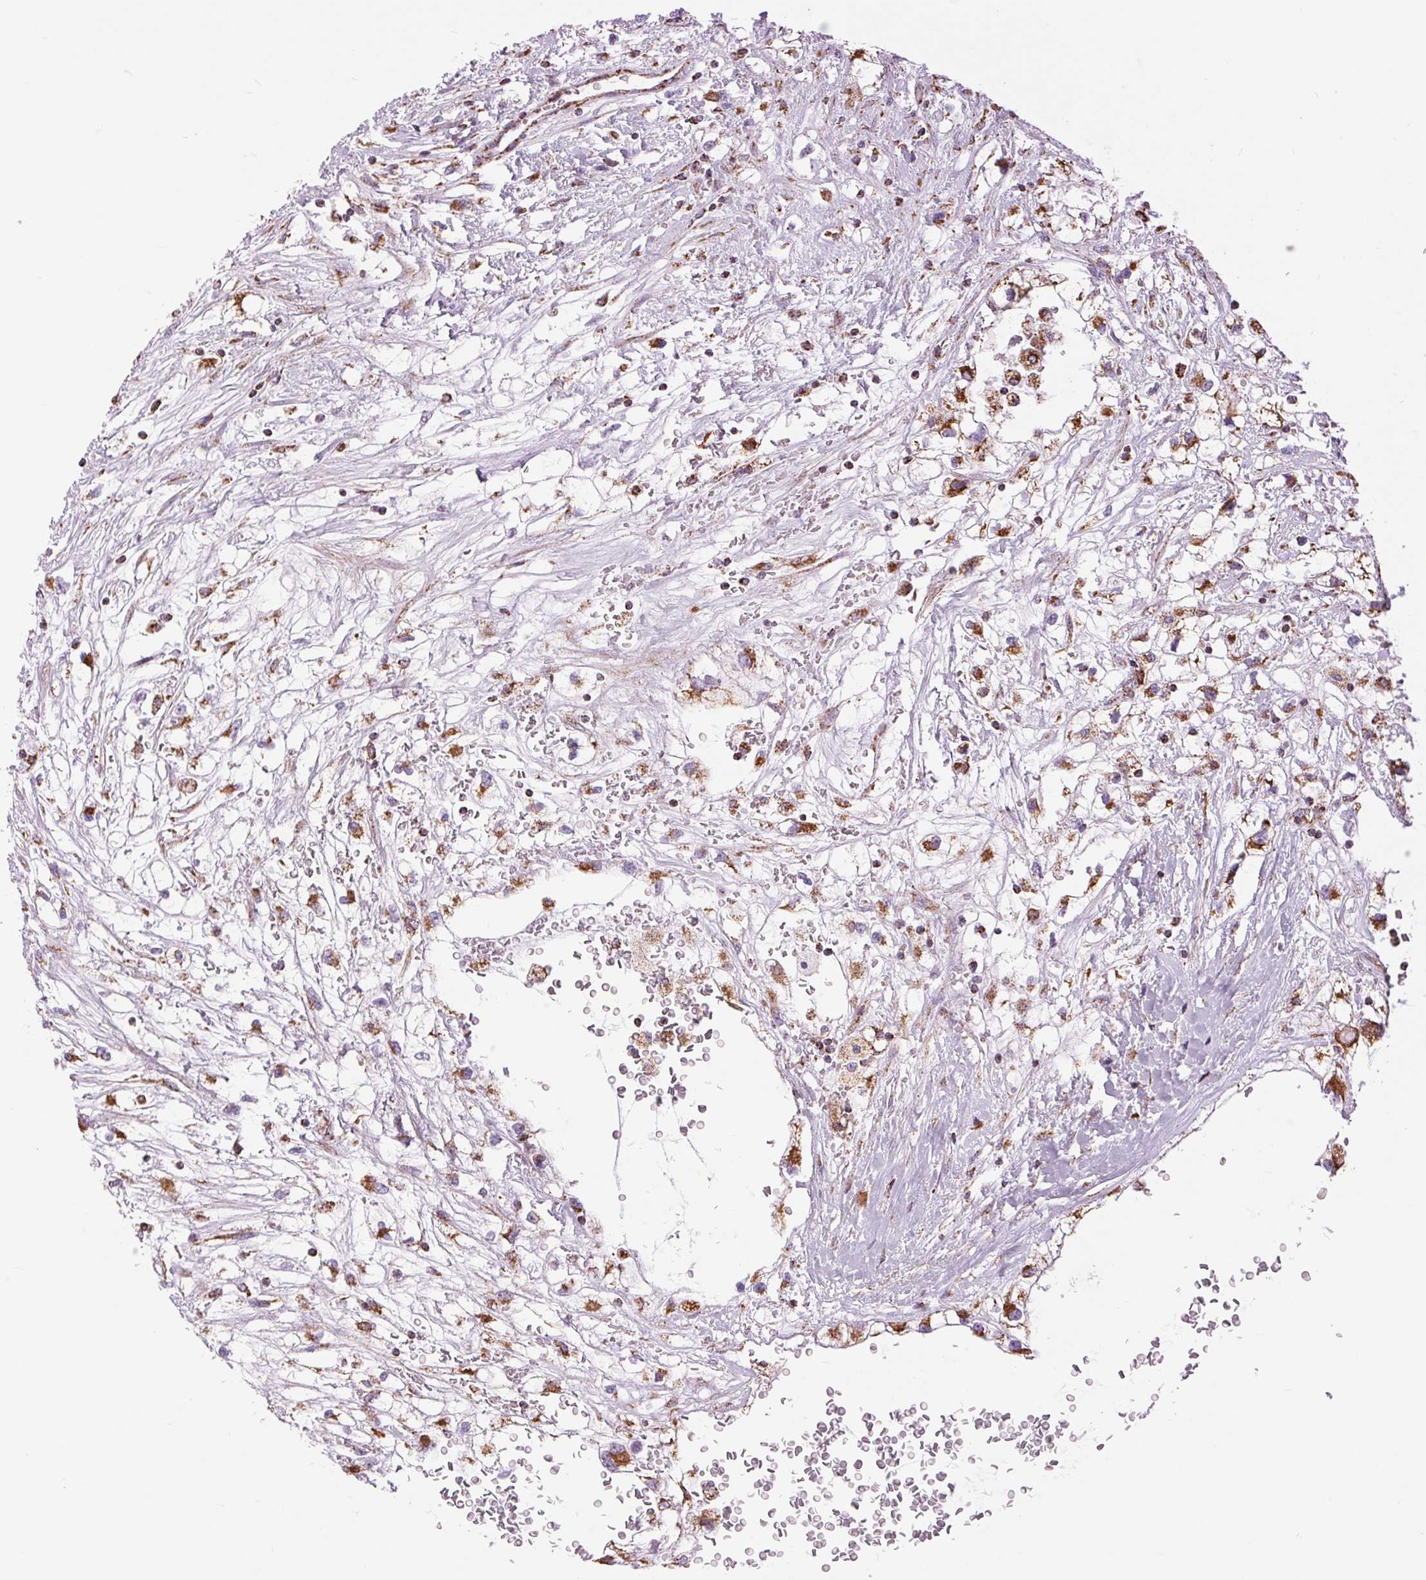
{"staining": {"intensity": "moderate", "quantity": ">75%", "location": "cytoplasmic/membranous"}, "tissue": "renal cancer", "cell_type": "Tumor cells", "image_type": "cancer", "snomed": [{"axis": "morphology", "description": "Adenocarcinoma, NOS"}, {"axis": "topography", "description": "Kidney"}], "caption": "This is an image of immunohistochemistry staining of renal cancer, which shows moderate staining in the cytoplasmic/membranous of tumor cells.", "gene": "ATP5PB", "patient": {"sex": "male", "age": 59}}